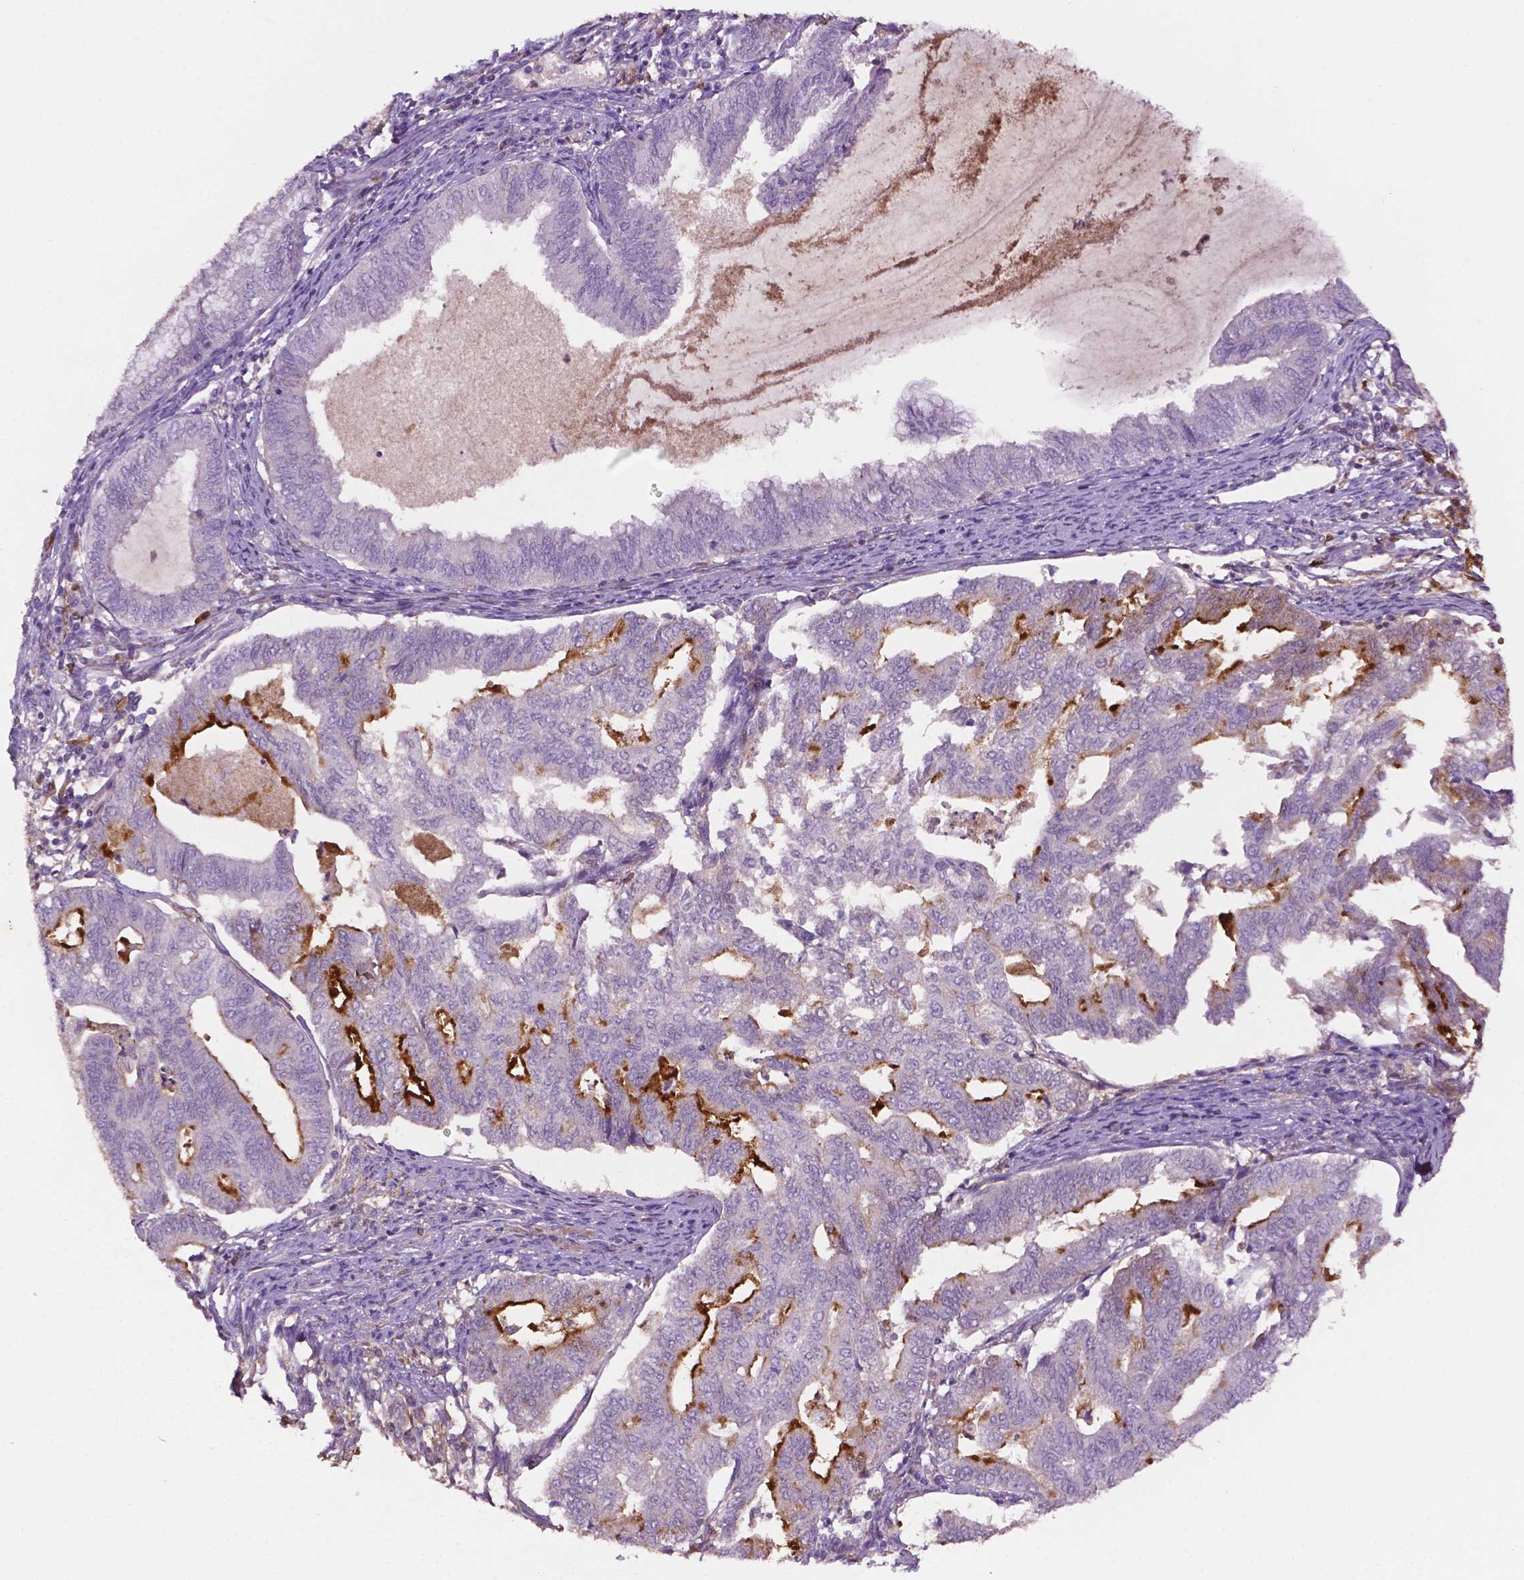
{"staining": {"intensity": "strong", "quantity": "<25%", "location": "cytoplasmic/membranous"}, "tissue": "endometrial cancer", "cell_type": "Tumor cells", "image_type": "cancer", "snomed": [{"axis": "morphology", "description": "Adenocarcinoma, NOS"}, {"axis": "topography", "description": "Endometrium"}], "caption": "This micrograph exhibits endometrial cancer stained with immunohistochemistry (IHC) to label a protein in brown. The cytoplasmic/membranous of tumor cells show strong positivity for the protein. Nuclei are counter-stained blue.", "gene": "FBLN1", "patient": {"sex": "female", "age": 79}}